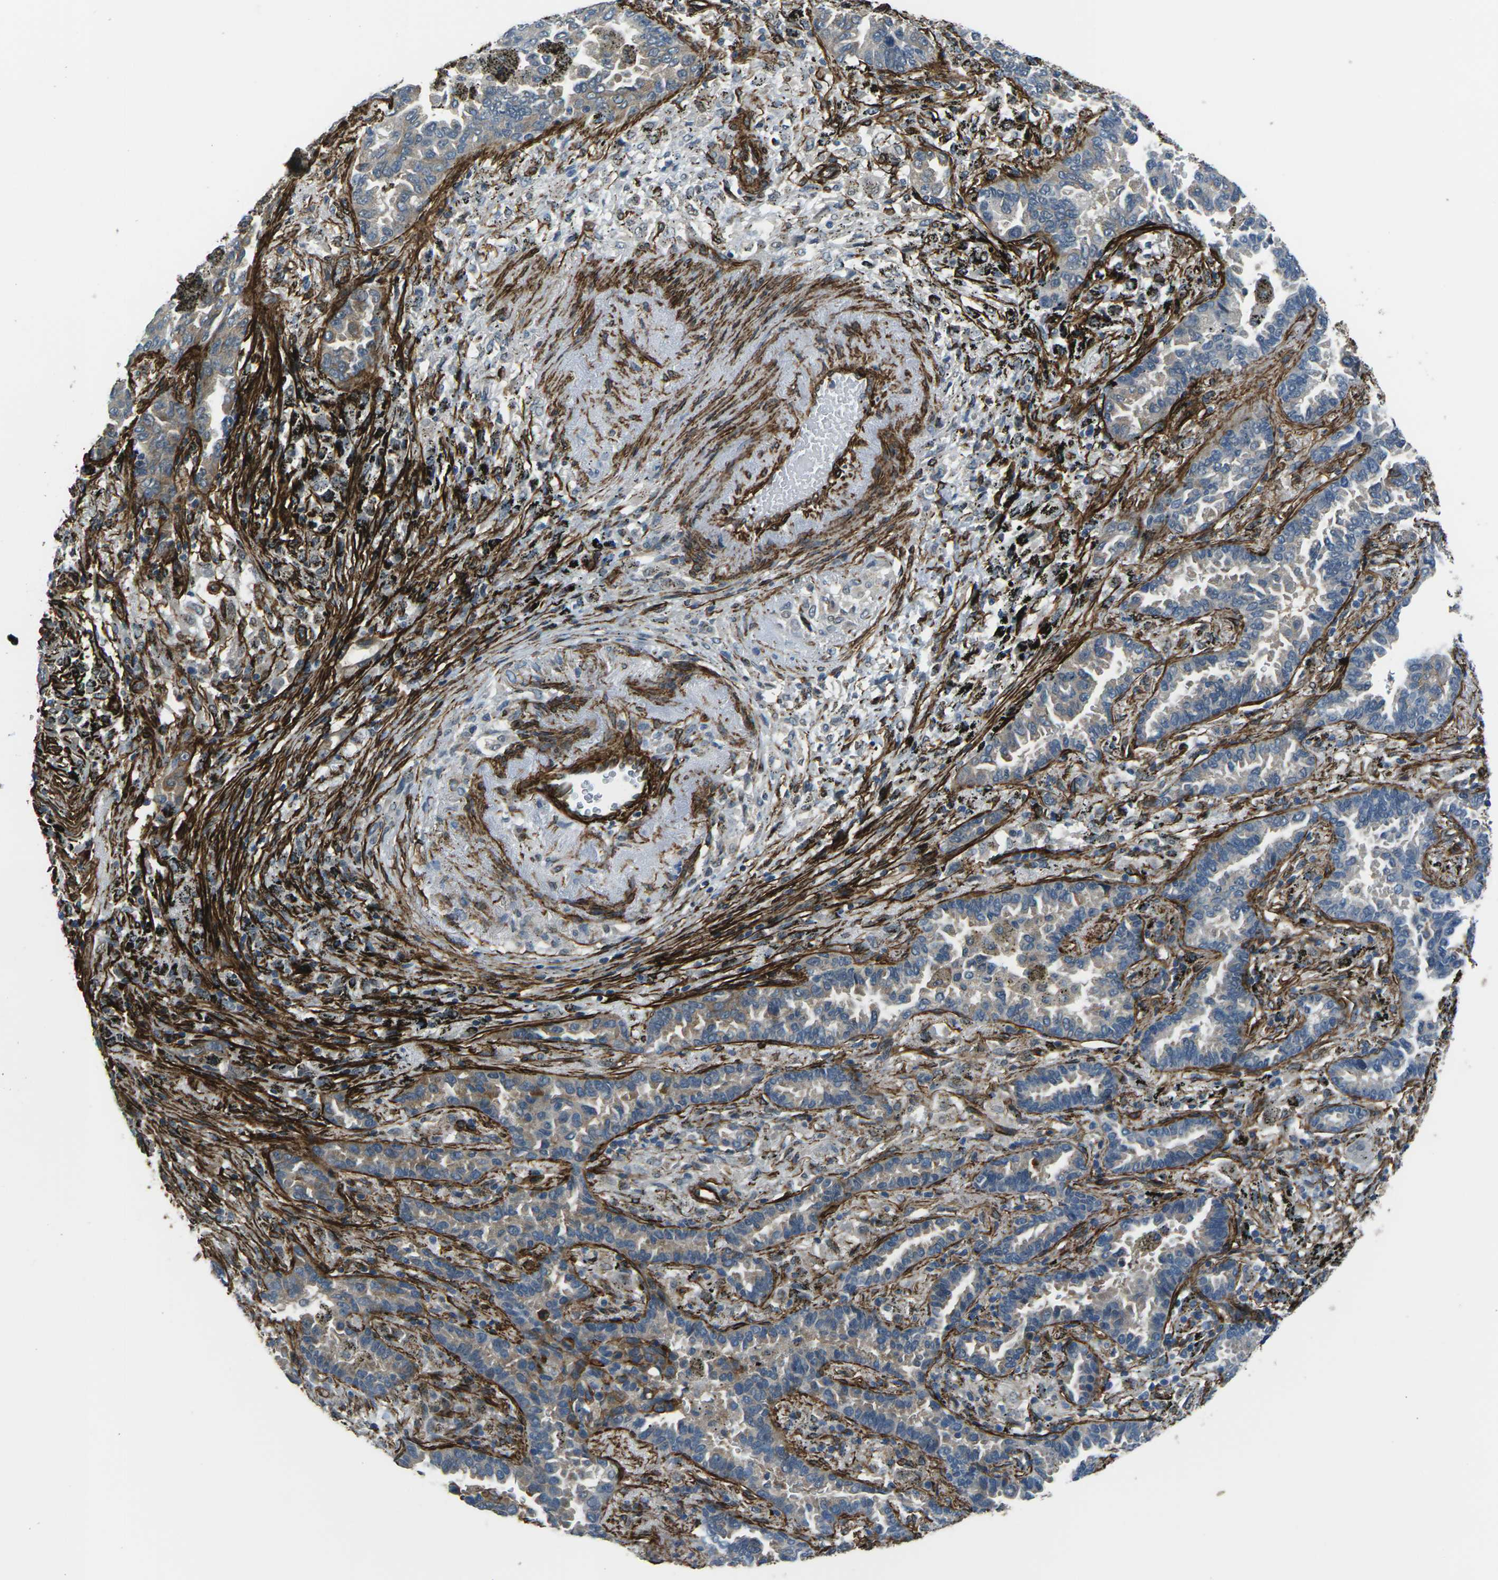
{"staining": {"intensity": "weak", "quantity": "<25%", "location": "cytoplasmic/membranous"}, "tissue": "lung cancer", "cell_type": "Tumor cells", "image_type": "cancer", "snomed": [{"axis": "morphology", "description": "Normal tissue, NOS"}, {"axis": "morphology", "description": "Adenocarcinoma, NOS"}, {"axis": "topography", "description": "Lung"}], "caption": "IHC of lung cancer reveals no staining in tumor cells.", "gene": "GRAMD1C", "patient": {"sex": "male", "age": 59}}